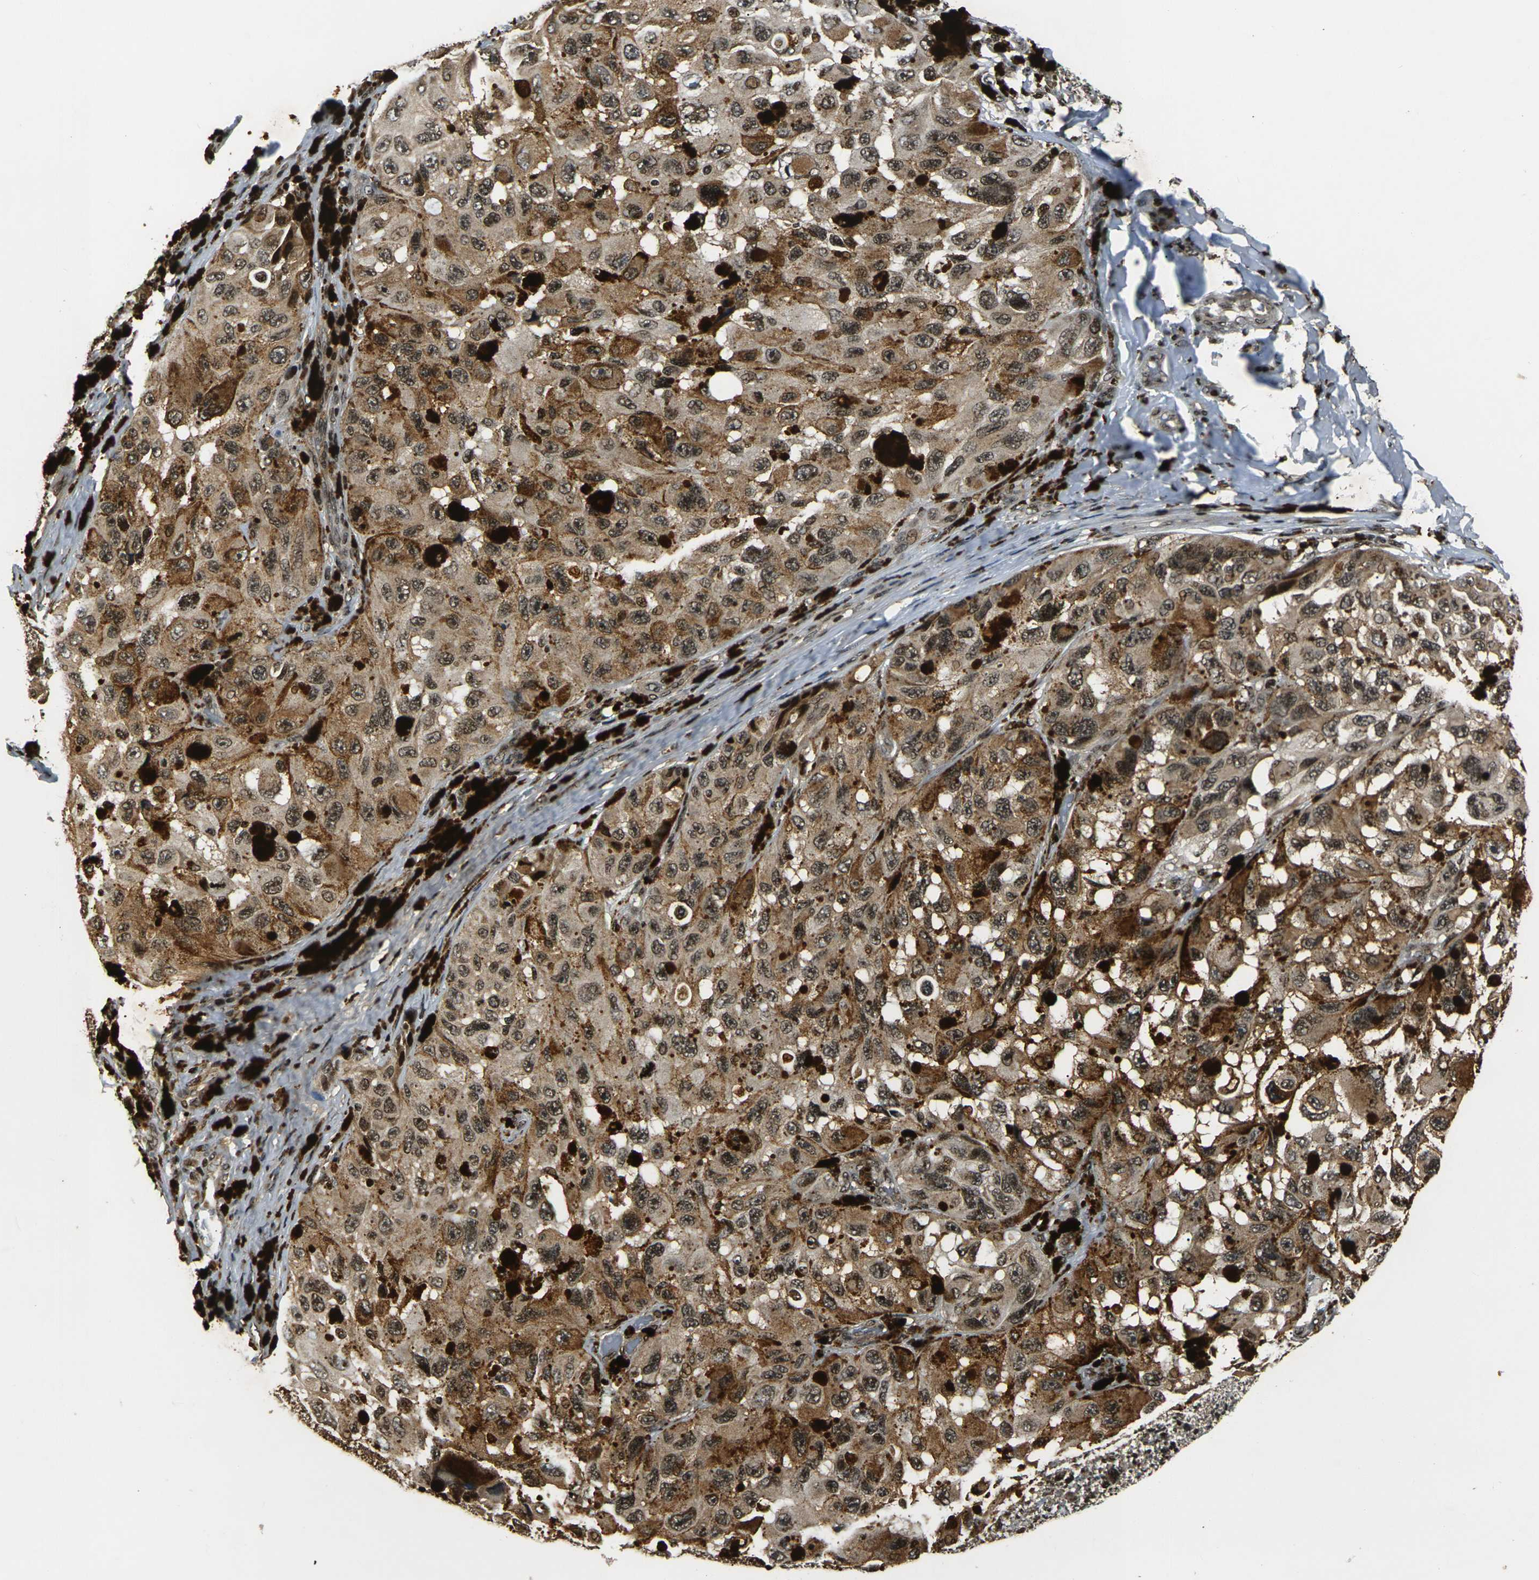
{"staining": {"intensity": "moderate", "quantity": ">75%", "location": "cytoplasmic/membranous,nuclear"}, "tissue": "melanoma", "cell_type": "Tumor cells", "image_type": "cancer", "snomed": [{"axis": "morphology", "description": "Malignant melanoma, NOS"}, {"axis": "topography", "description": "Skin"}], "caption": "Immunohistochemistry (IHC) image of melanoma stained for a protein (brown), which exhibits medium levels of moderate cytoplasmic/membranous and nuclear expression in about >75% of tumor cells.", "gene": "ACTL6A", "patient": {"sex": "female", "age": 73}}